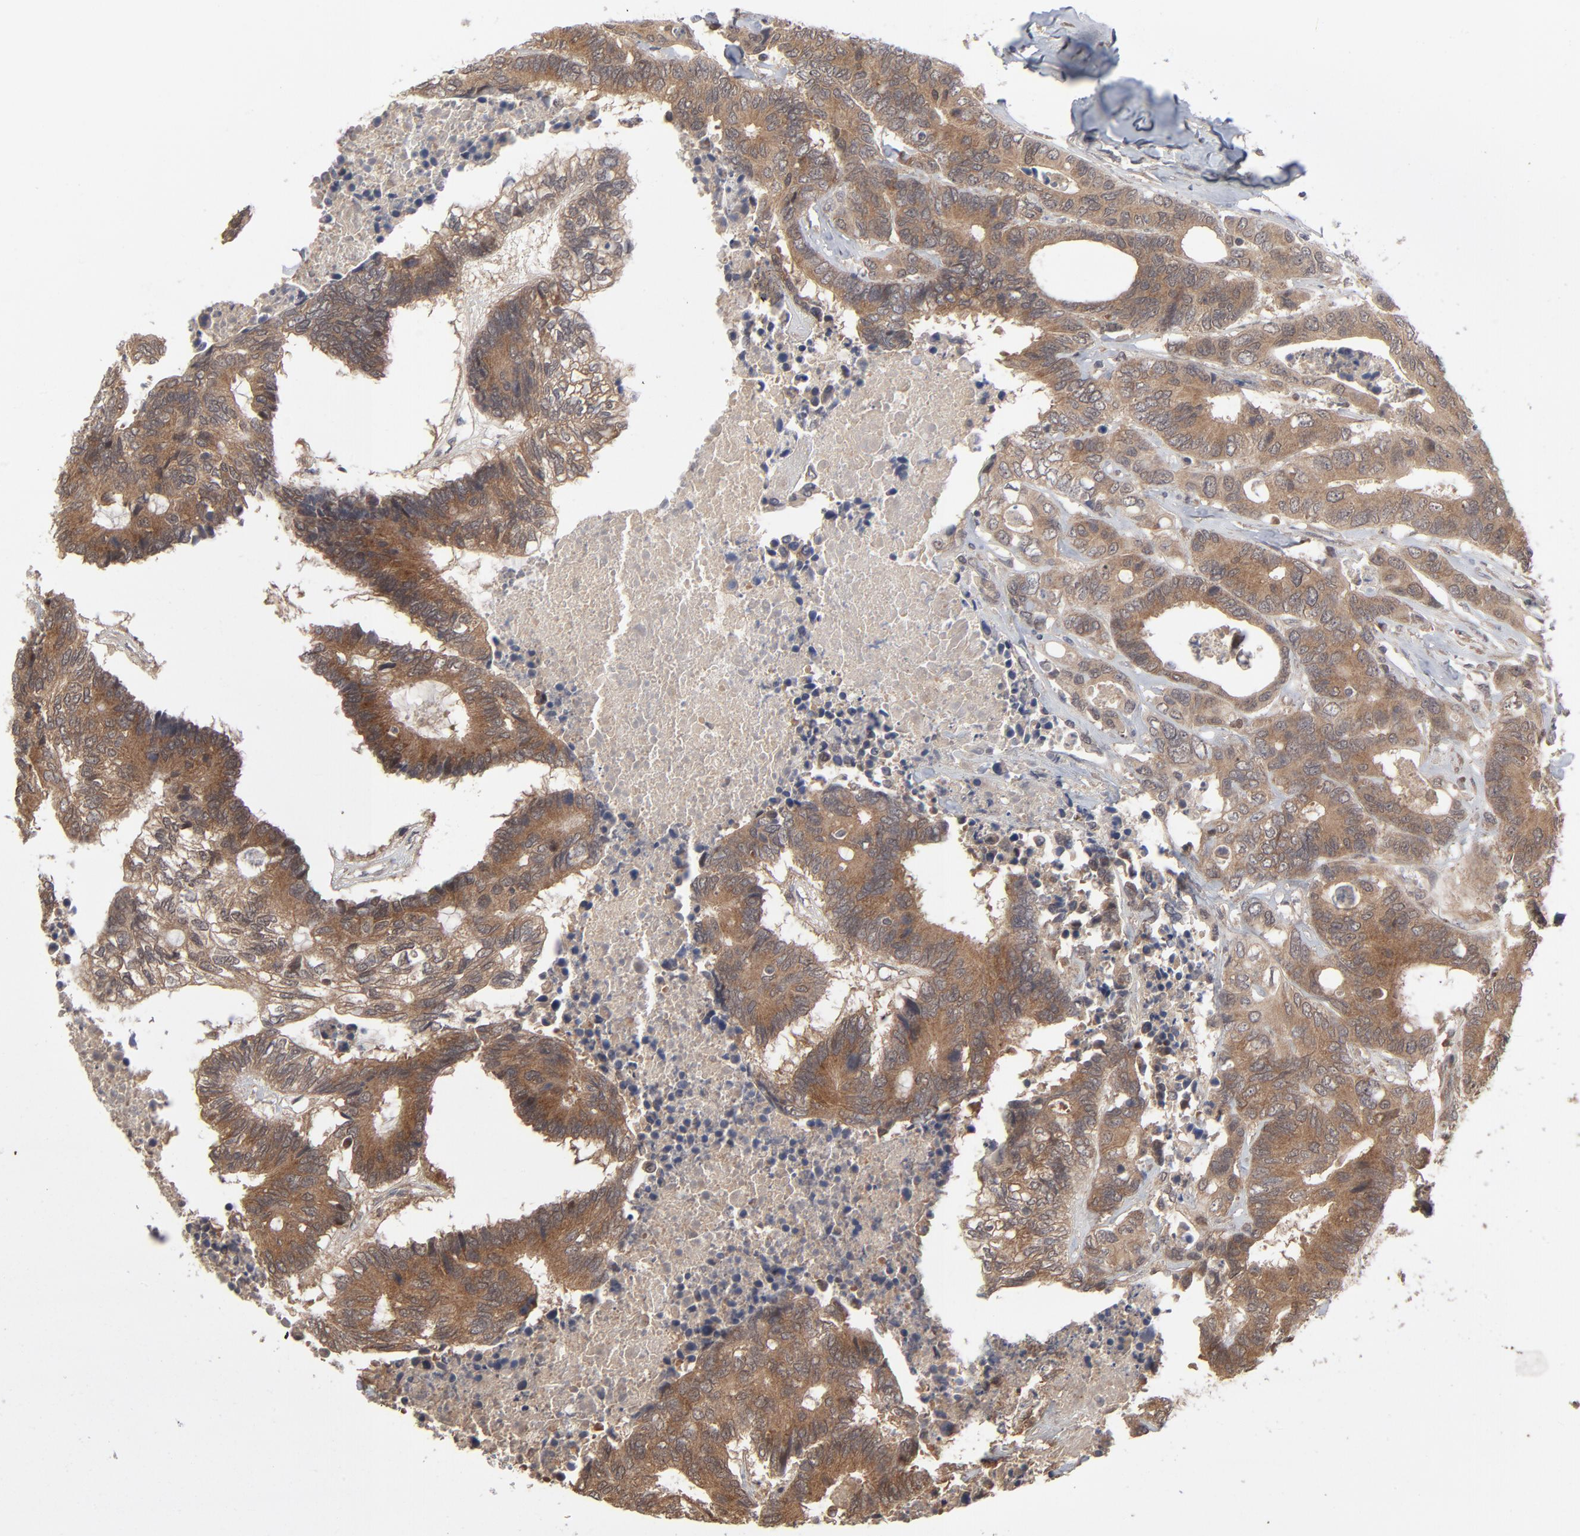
{"staining": {"intensity": "moderate", "quantity": ">75%", "location": "cytoplasmic/membranous"}, "tissue": "colorectal cancer", "cell_type": "Tumor cells", "image_type": "cancer", "snomed": [{"axis": "morphology", "description": "Adenocarcinoma, NOS"}, {"axis": "topography", "description": "Rectum"}], "caption": "The photomicrograph reveals immunohistochemical staining of colorectal adenocarcinoma. There is moderate cytoplasmic/membranous staining is present in about >75% of tumor cells. Immunohistochemistry (ihc) stains the protein of interest in brown and the nuclei are stained blue.", "gene": "SCFD1", "patient": {"sex": "male", "age": 55}}